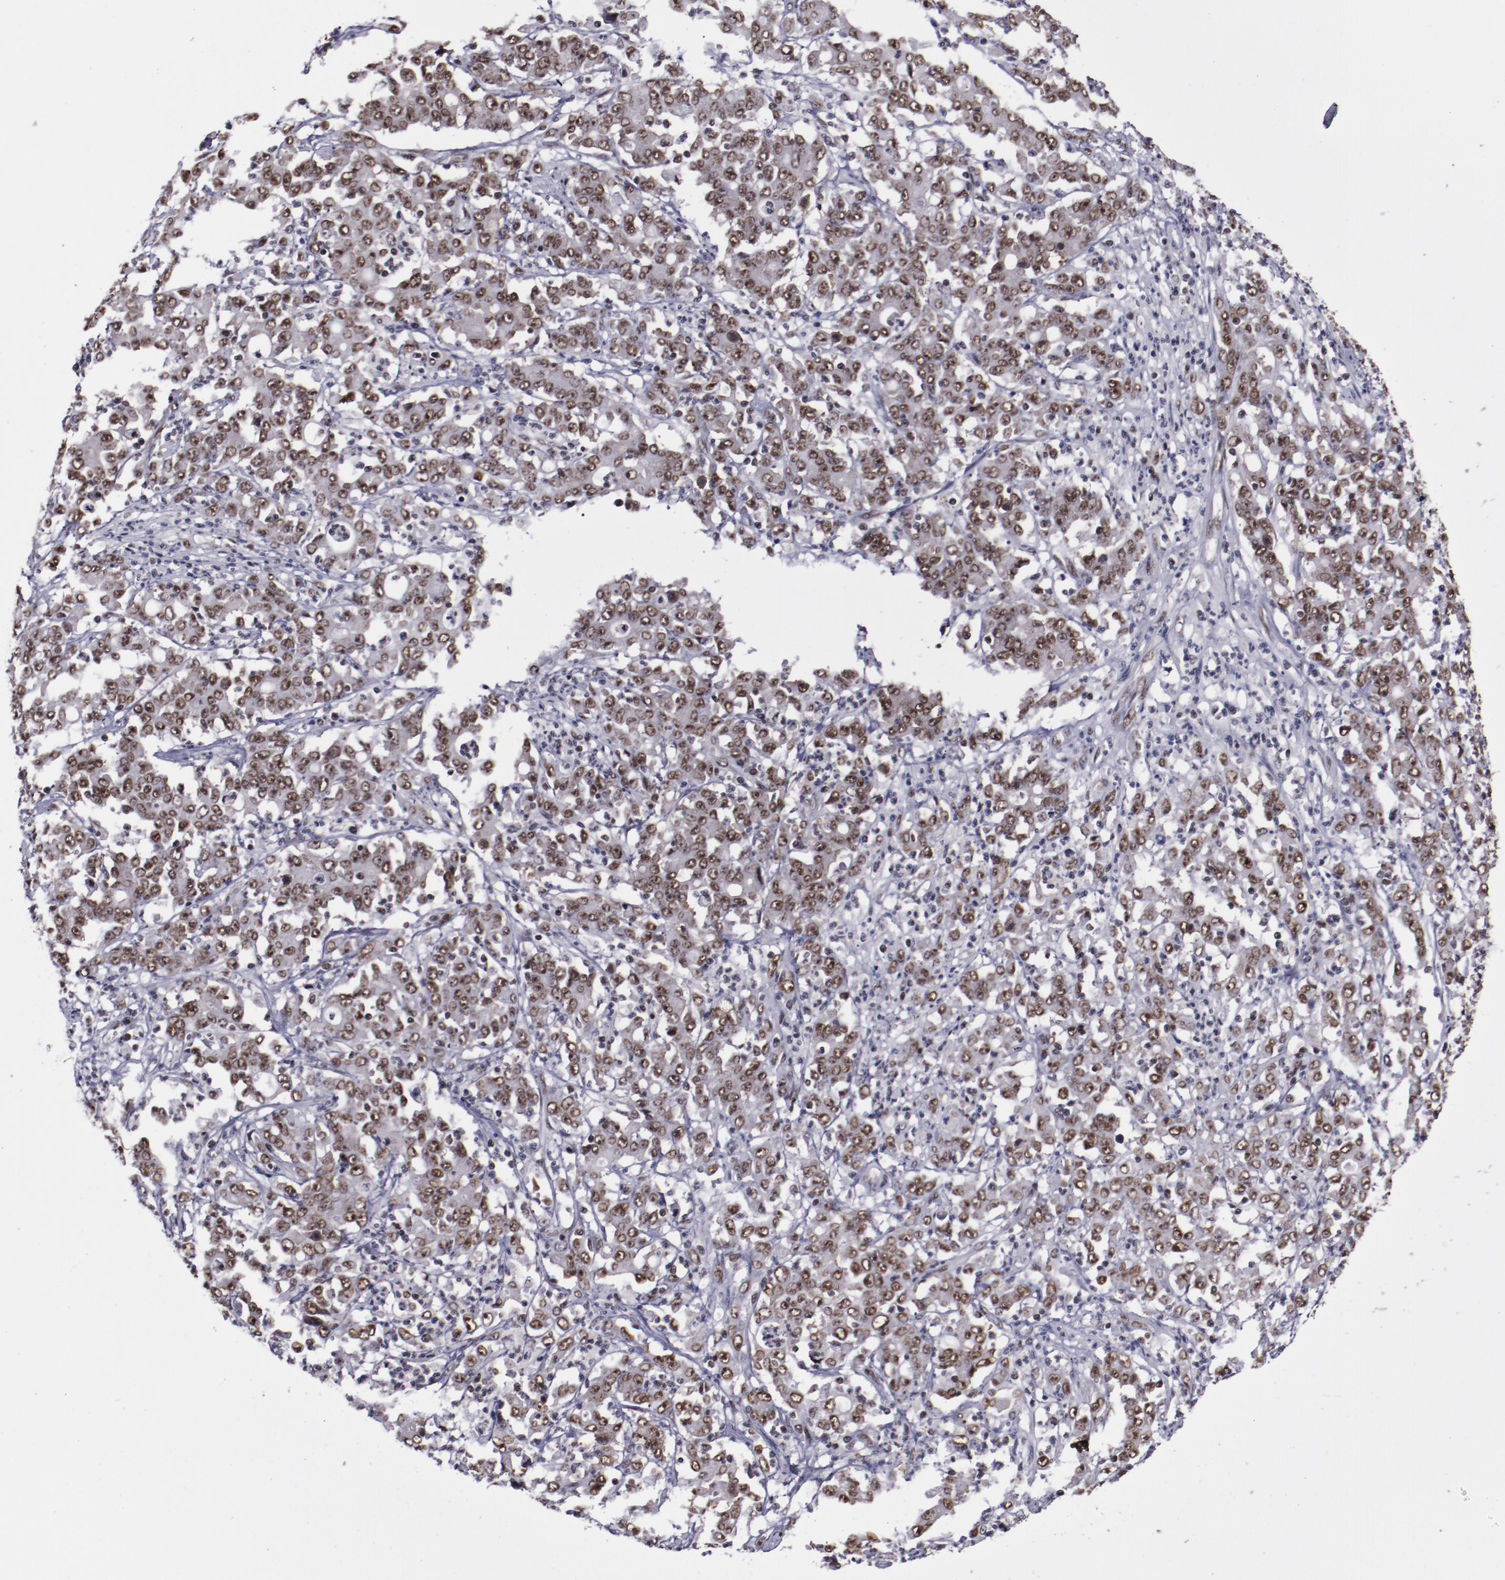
{"staining": {"intensity": "moderate", "quantity": ">75%", "location": "nuclear"}, "tissue": "stomach cancer", "cell_type": "Tumor cells", "image_type": "cancer", "snomed": [{"axis": "morphology", "description": "Adenocarcinoma, NOS"}, {"axis": "topography", "description": "Stomach, lower"}], "caption": "Immunohistochemical staining of stomach cancer (adenocarcinoma) exhibits medium levels of moderate nuclear protein positivity in approximately >75% of tumor cells.", "gene": "ERH", "patient": {"sex": "female", "age": 71}}